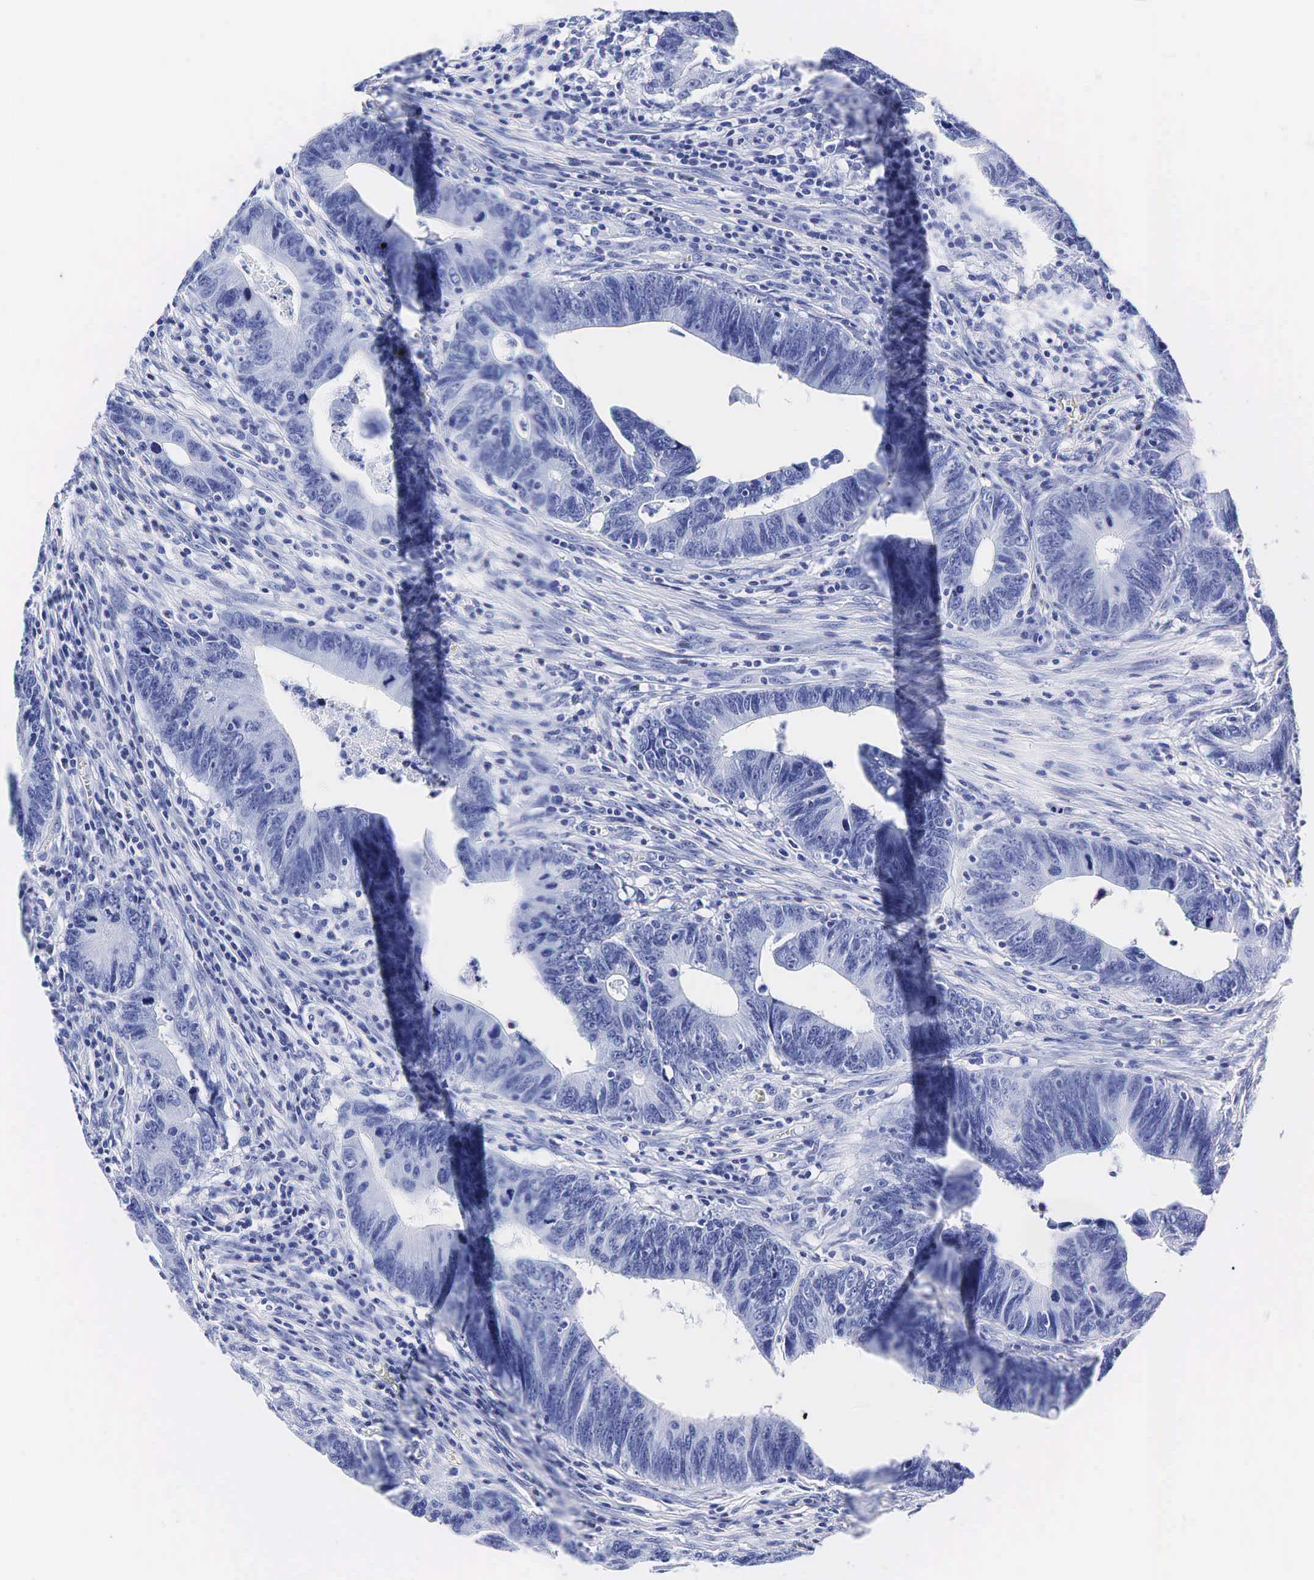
{"staining": {"intensity": "negative", "quantity": "none", "location": "none"}, "tissue": "colorectal cancer", "cell_type": "Tumor cells", "image_type": "cancer", "snomed": [{"axis": "morphology", "description": "Adenocarcinoma, NOS"}, {"axis": "topography", "description": "Colon"}], "caption": "This is a image of immunohistochemistry (IHC) staining of colorectal cancer, which shows no positivity in tumor cells.", "gene": "KLK3", "patient": {"sex": "female", "age": 78}}